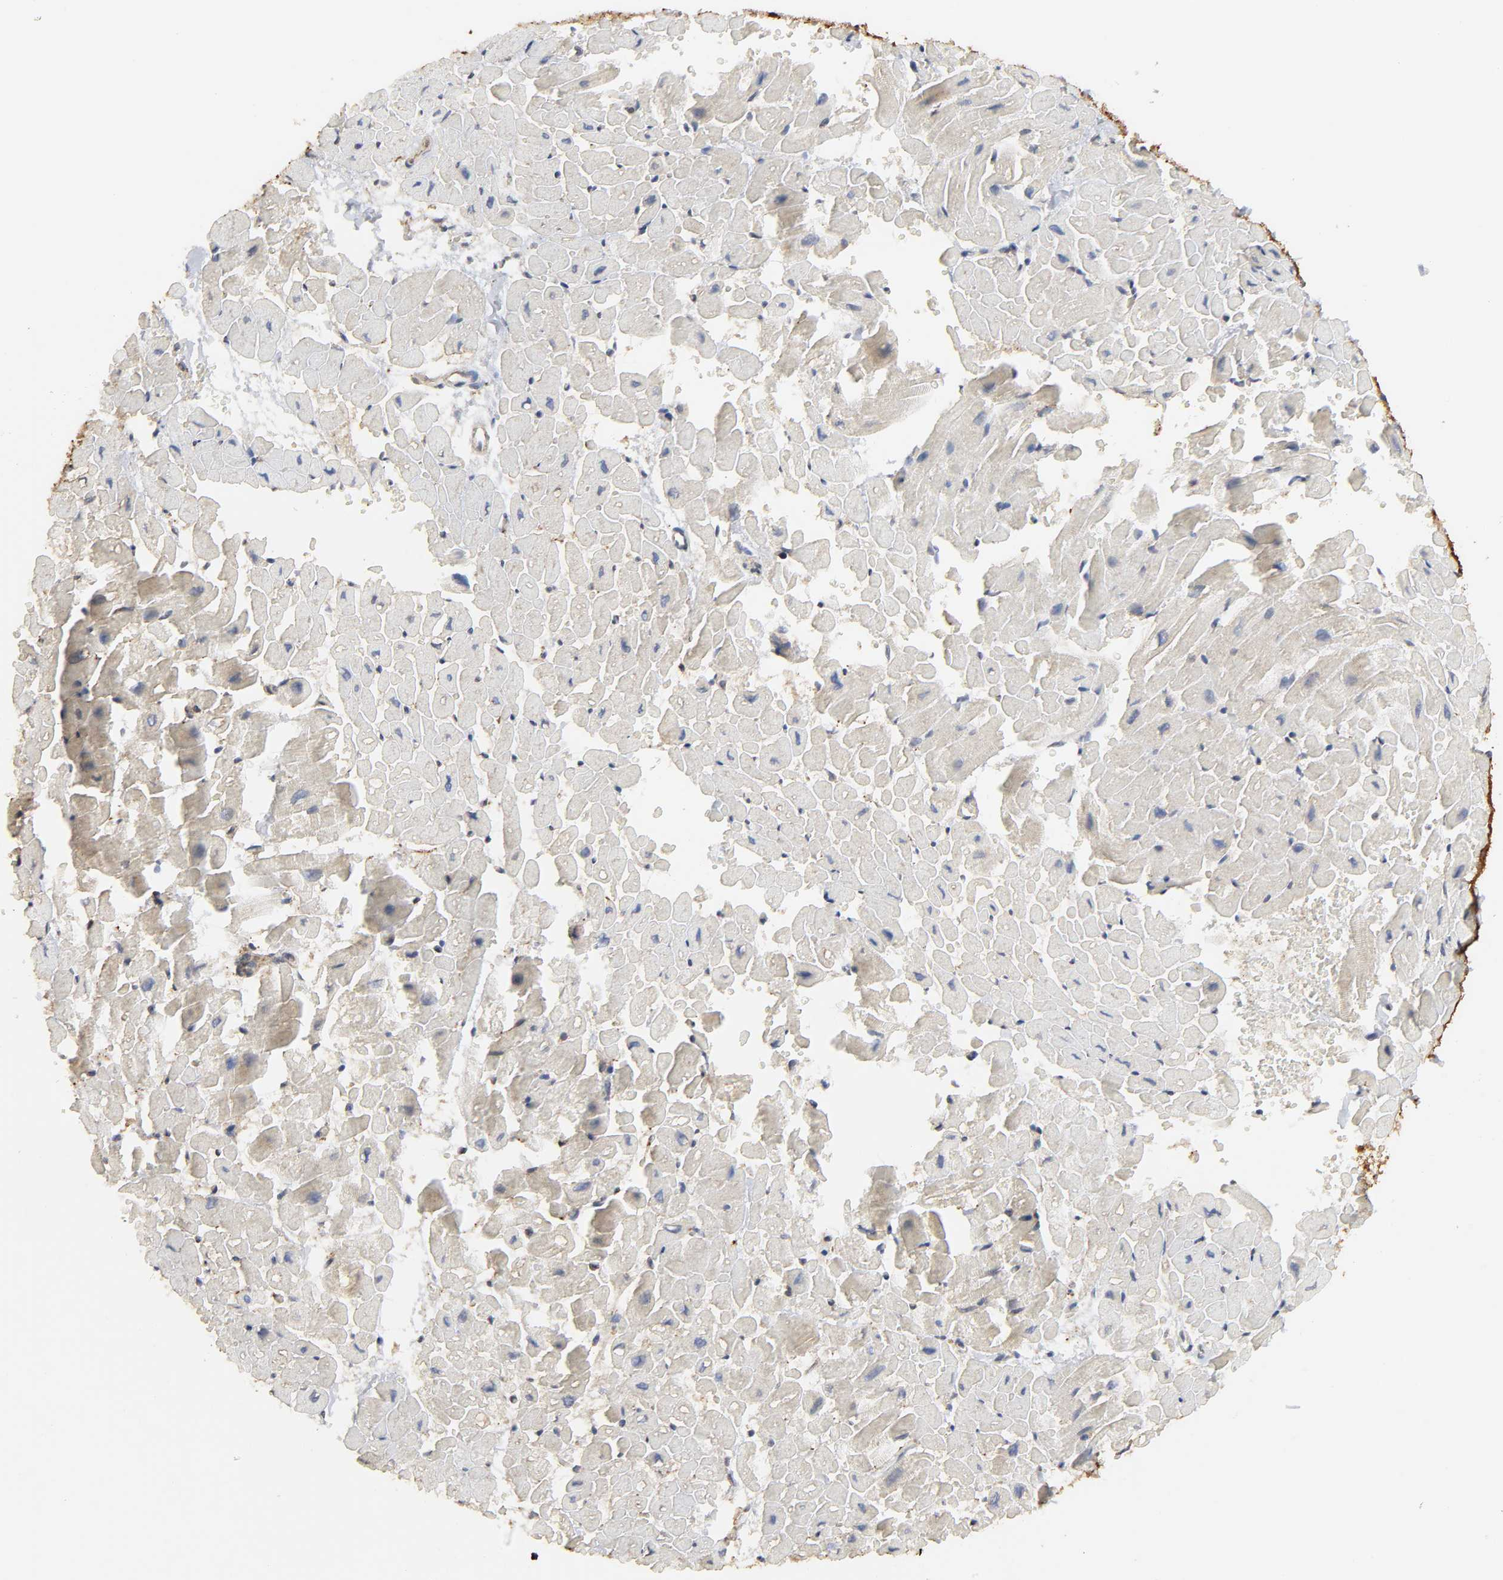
{"staining": {"intensity": "weak", "quantity": "<25%", "location": "cytoplasmic/membranous"}, "tissue": "heart muscle", "cell_type": "Cardiomyocytes", "image_type": "normal", "snomed": [{"axis": "morphology", "description": "Normal tissue, NOS"}, {"axis": "topography", "description": "Heart"}], "caption": "A histopathology image of heart muscle stained for a protein shows no brown staining in cardiomyocytes.", "gene": "POR", "patient": {"sex": "male", "age": 45}}